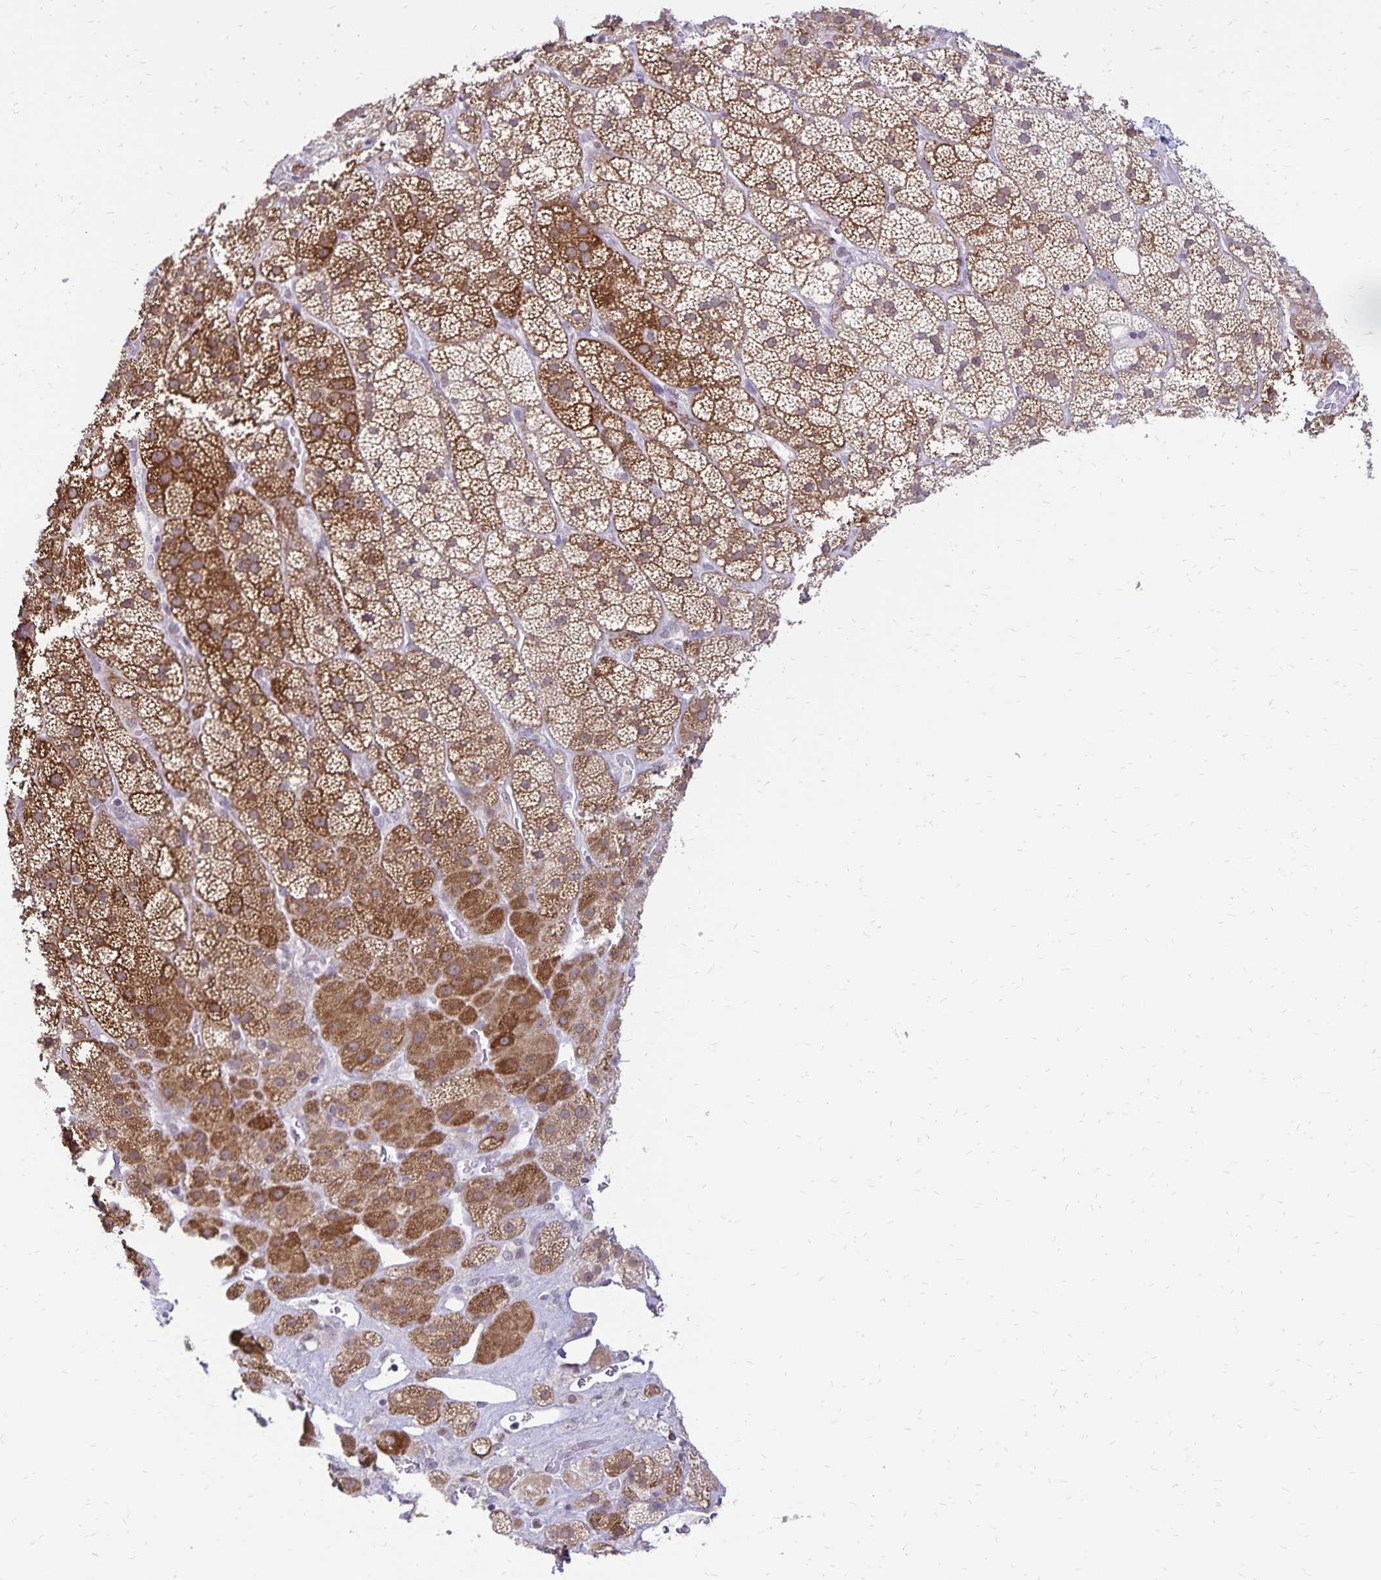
{"staining": {"intensity": "moderate", "quantity": "25%-75%", "location": "cytoplasmic/membranous"}, "tissue": "adrenal gland", "cell_type": "Glandular cells", "image_type": "normal", "snomed": [{"axis": "morphology", "description": "Normal tissue, NOS"}, {"axis": "topography", "description": "Adrenal gland"}], "caption": "Immunohistochemical staining of normal human adrenal gland shows 25%-75% levels of moderate cytoplasmic/membranous protein positivity in about 25%-75% of glandular cells.", "gene": "POLB", "patient": {"sex": "male", "age": 57}}